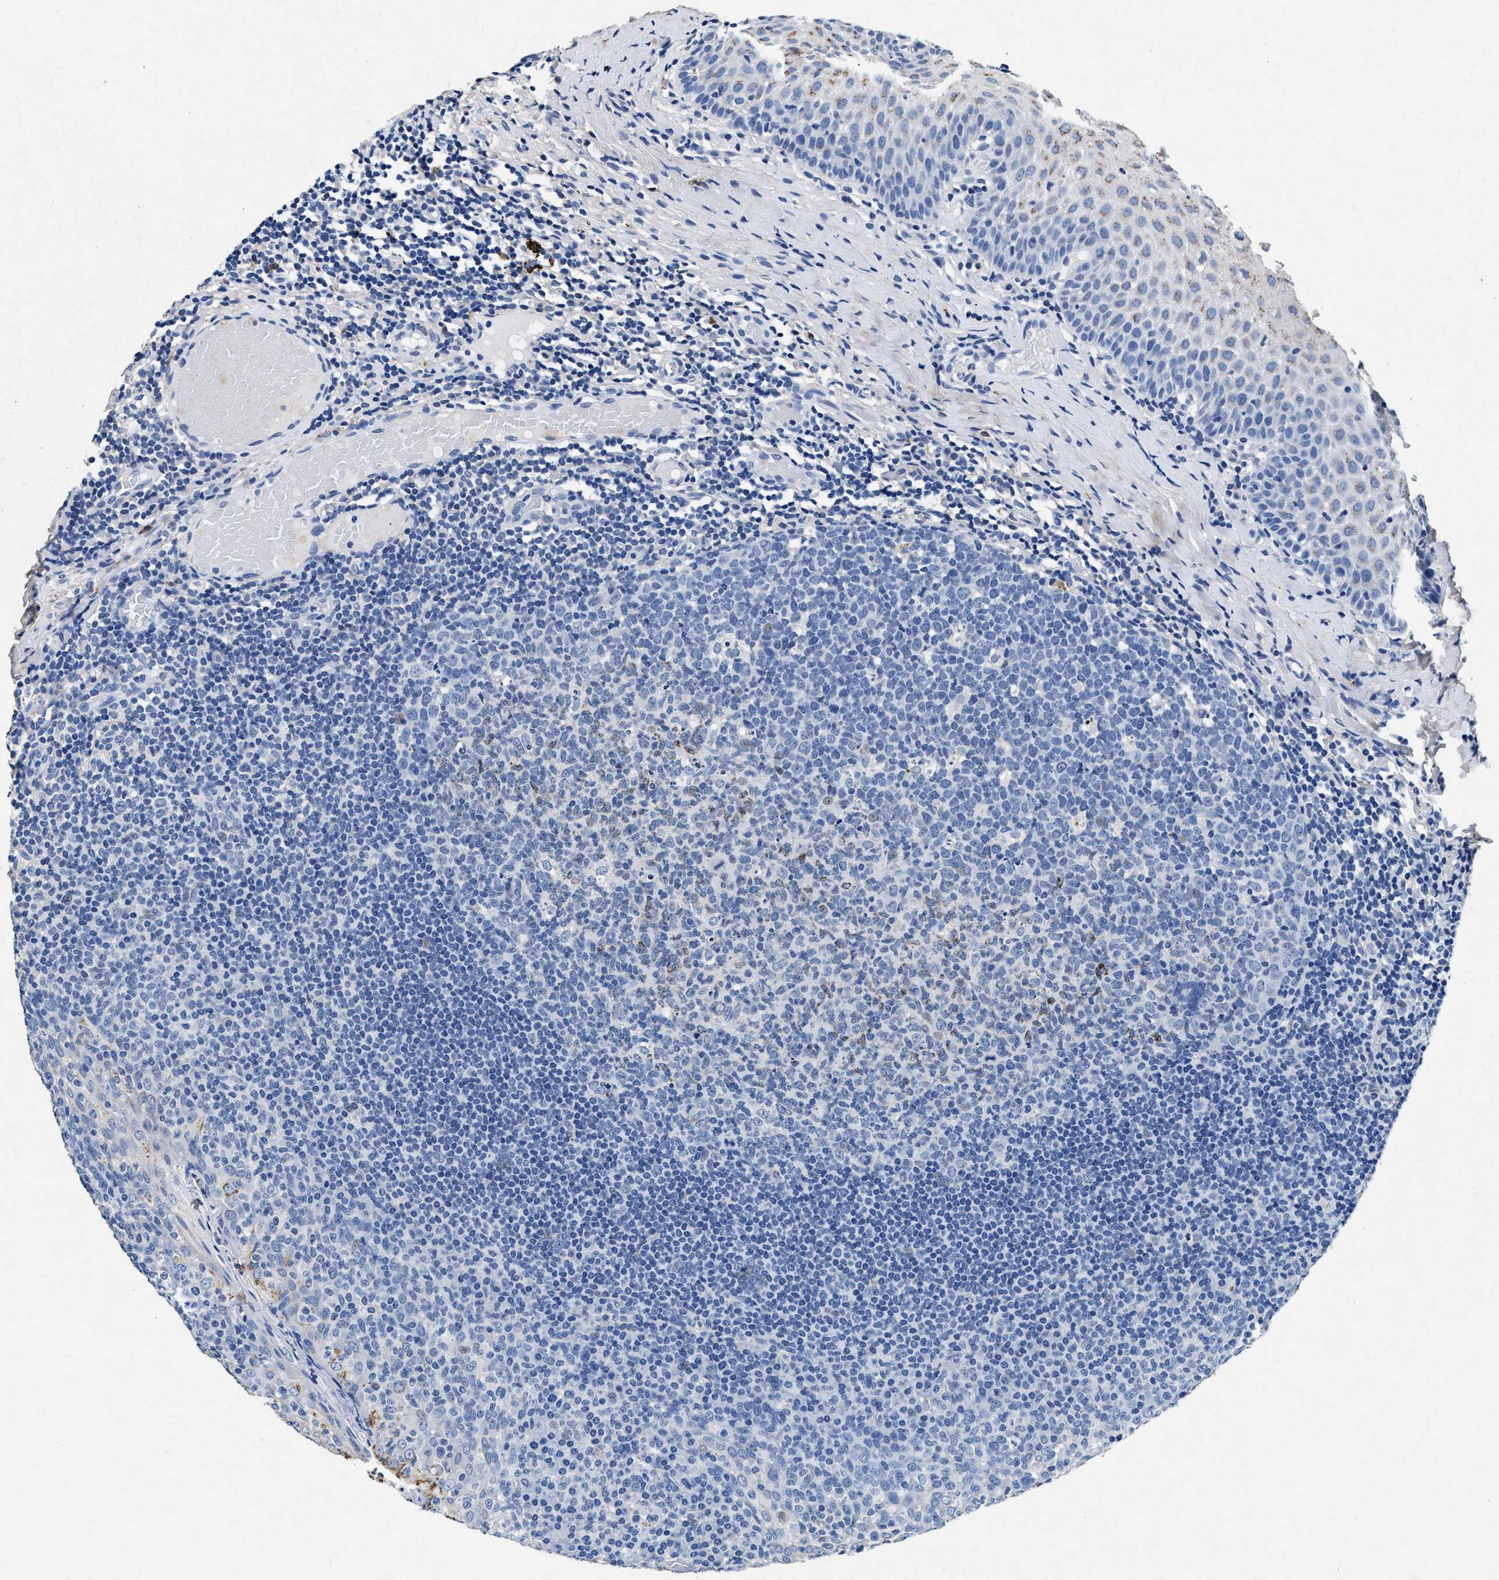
{"staining": {"intensity": "weak", "quantity": "<25%", "location": "nuclear"}, "tissue": "tonsil", "cell_type": "Germinal center cells", "image_type": "normal", "snomed": [{"axis": "morphology", "description": "Normal tissue, NOS"}, {"axis": "topography", "description": "Tonsil"}], "caption": "Tonsil was stained to show a protein in brown. There is no significant positivity in germinal center cells. Nuclei are stained in blue.", "gene": "MAP6", "patient": {"sex": "female", "age": 19}}